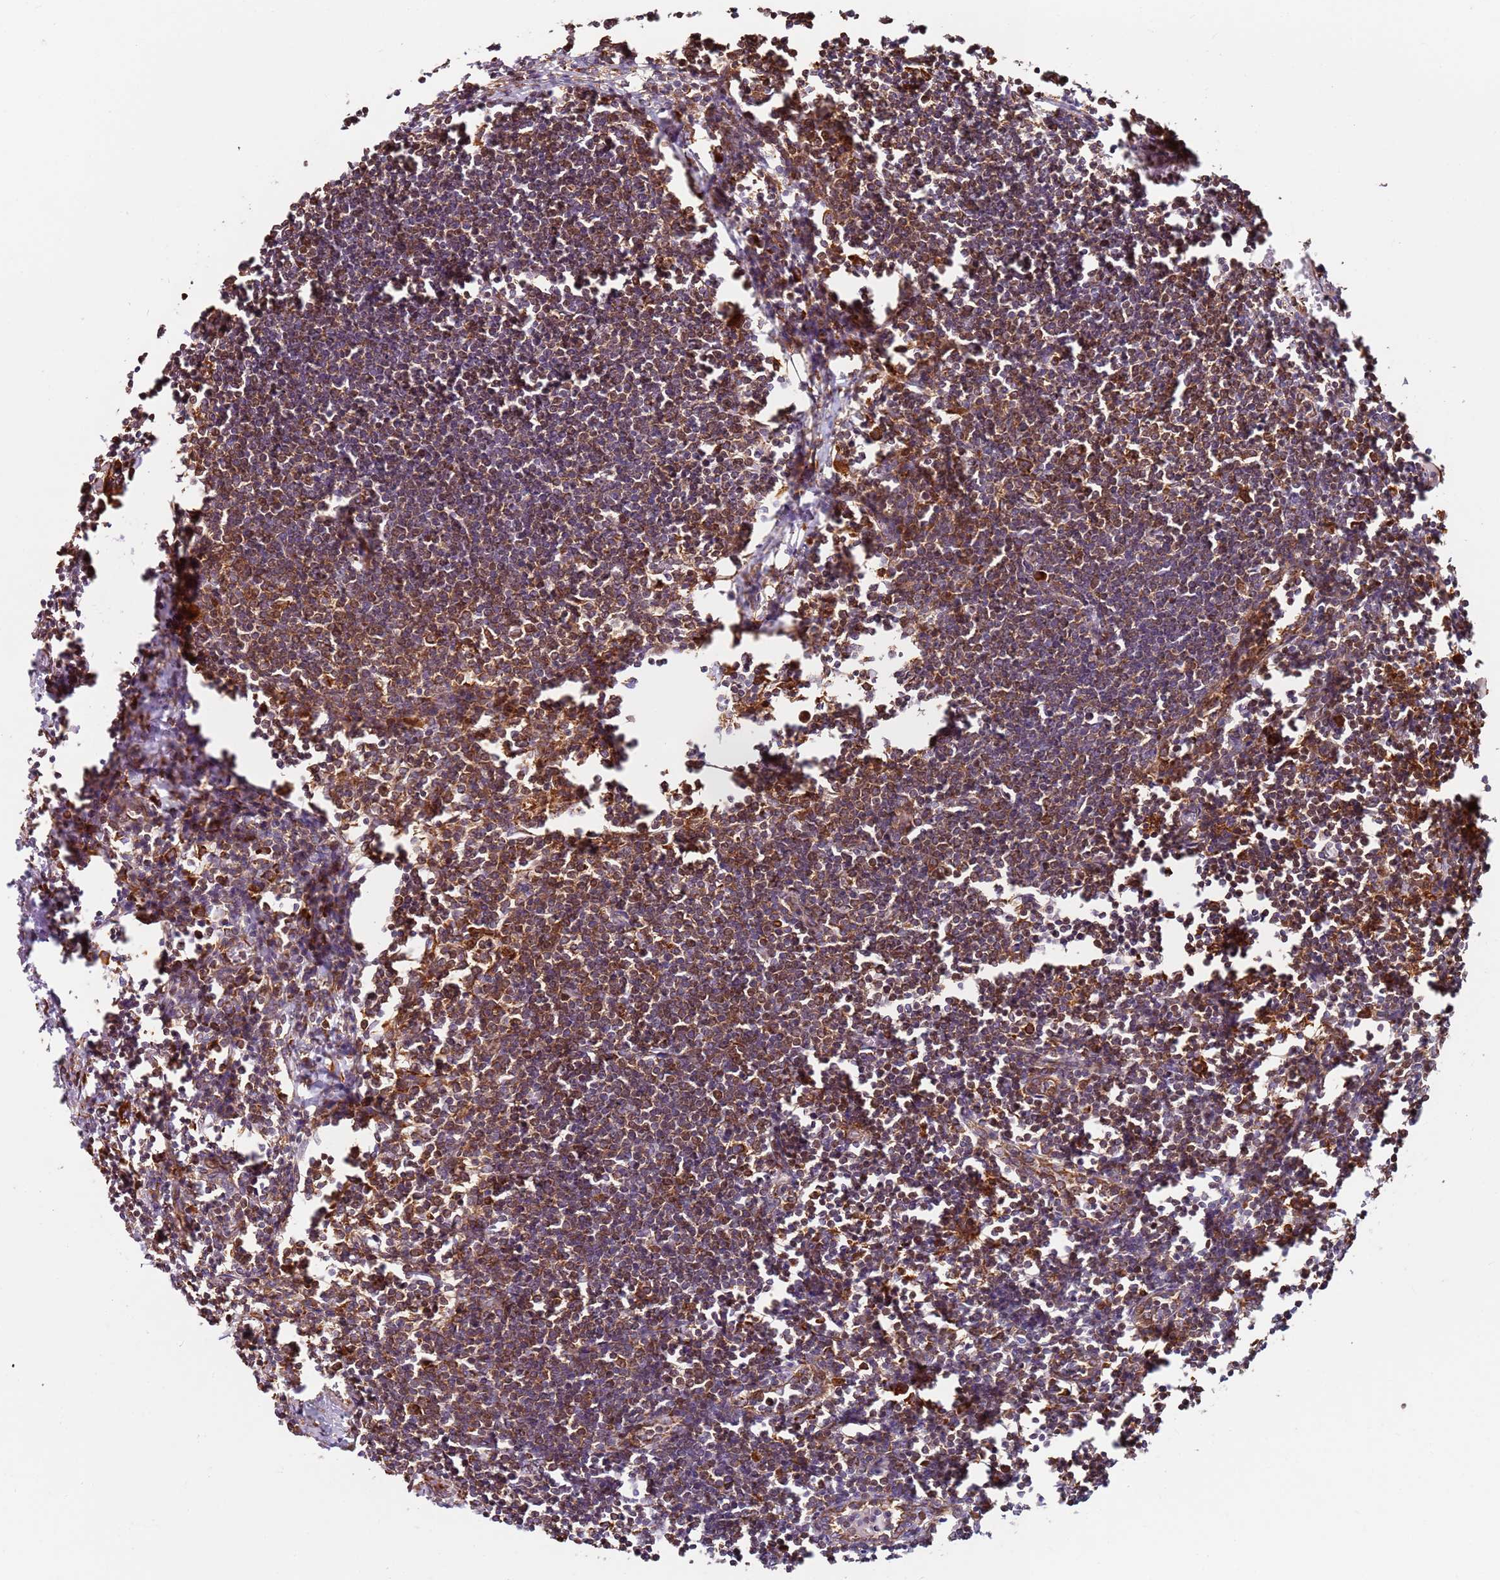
{"staining": {"intensity": "weak", "quantity": "<25%", "location": "cytoplasmic/membranous"}, "tissue": "lymph node", "cell_type": "Germinal center cells", "image_type": "normal", "snomed": [{"axis": "morphology", "description": "Normal tissue, NOS"}, {"axis": "morphology", "description": "Malignant melanoma, Metastatic site"}, {"axis": "topography", "description": "Lymph node"}], "caption": "Immunohistochemical staining of normal human lymph node shows no significant expression in germinal center cells.", "gene": "RPS3A", "patient": {"sex": "male", "age": 41}}